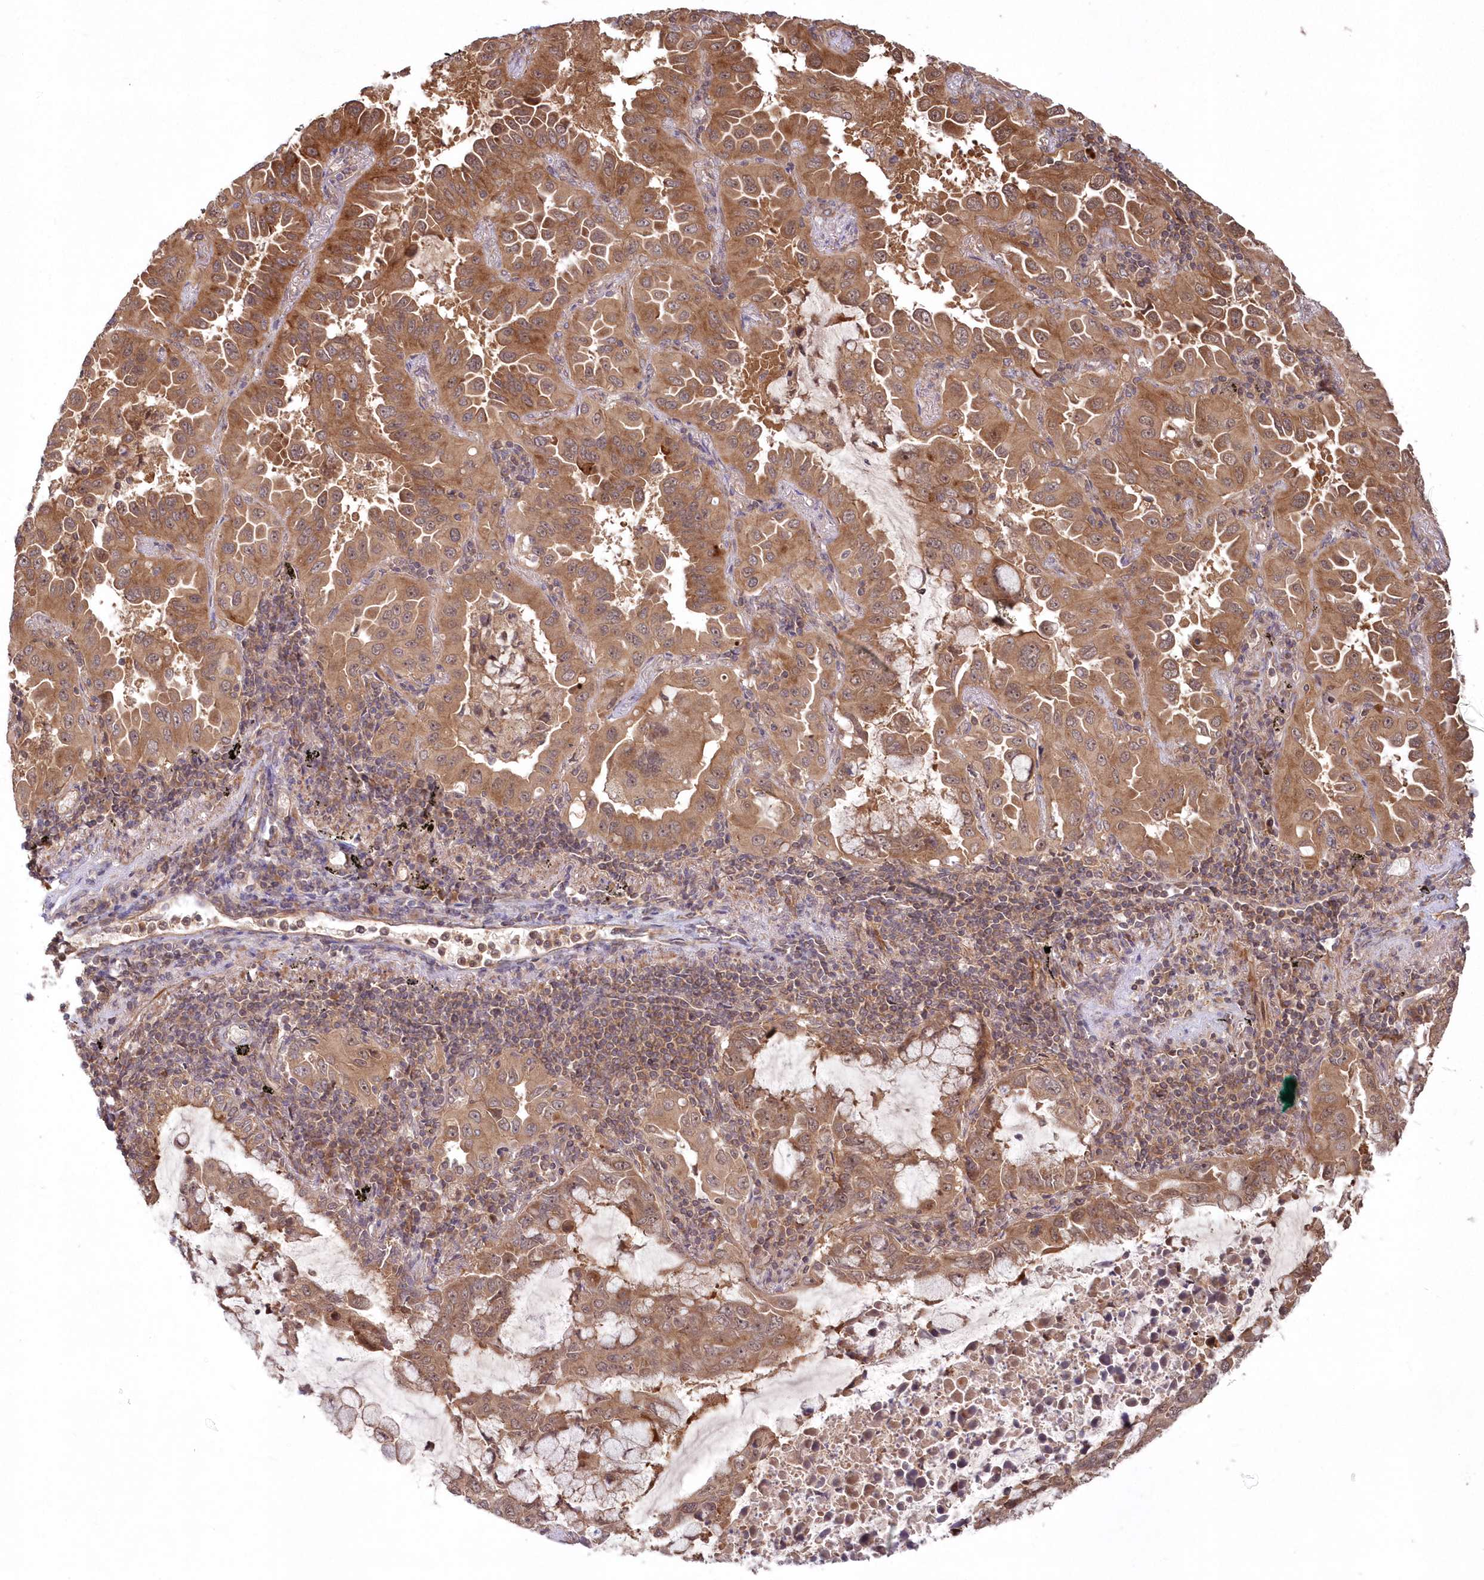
{"staining": {"intensity": "moderate", "quantity": ">75%", "location": "cytoplasmic/membranous,nuclear"}, "tissue": "lung cancer", "cell_type": "Tumor cells", "image_type": "cancer", "snomed": [{"axis": "morphology", "description": "Adenocarcinoma, NOS"}, {"axis": "topography", "description": "Lung"}], "caption": "Brown immunohistochemical staining in lung cancer reveals moderate cytoplasmic/membranous and nuclear staining in about >75% of tumor cells. (DAB = brown stain, brightfield microscopy at high magnification).", "gene": "TBCA", "patient": {"sex": "male", "age": 64}}